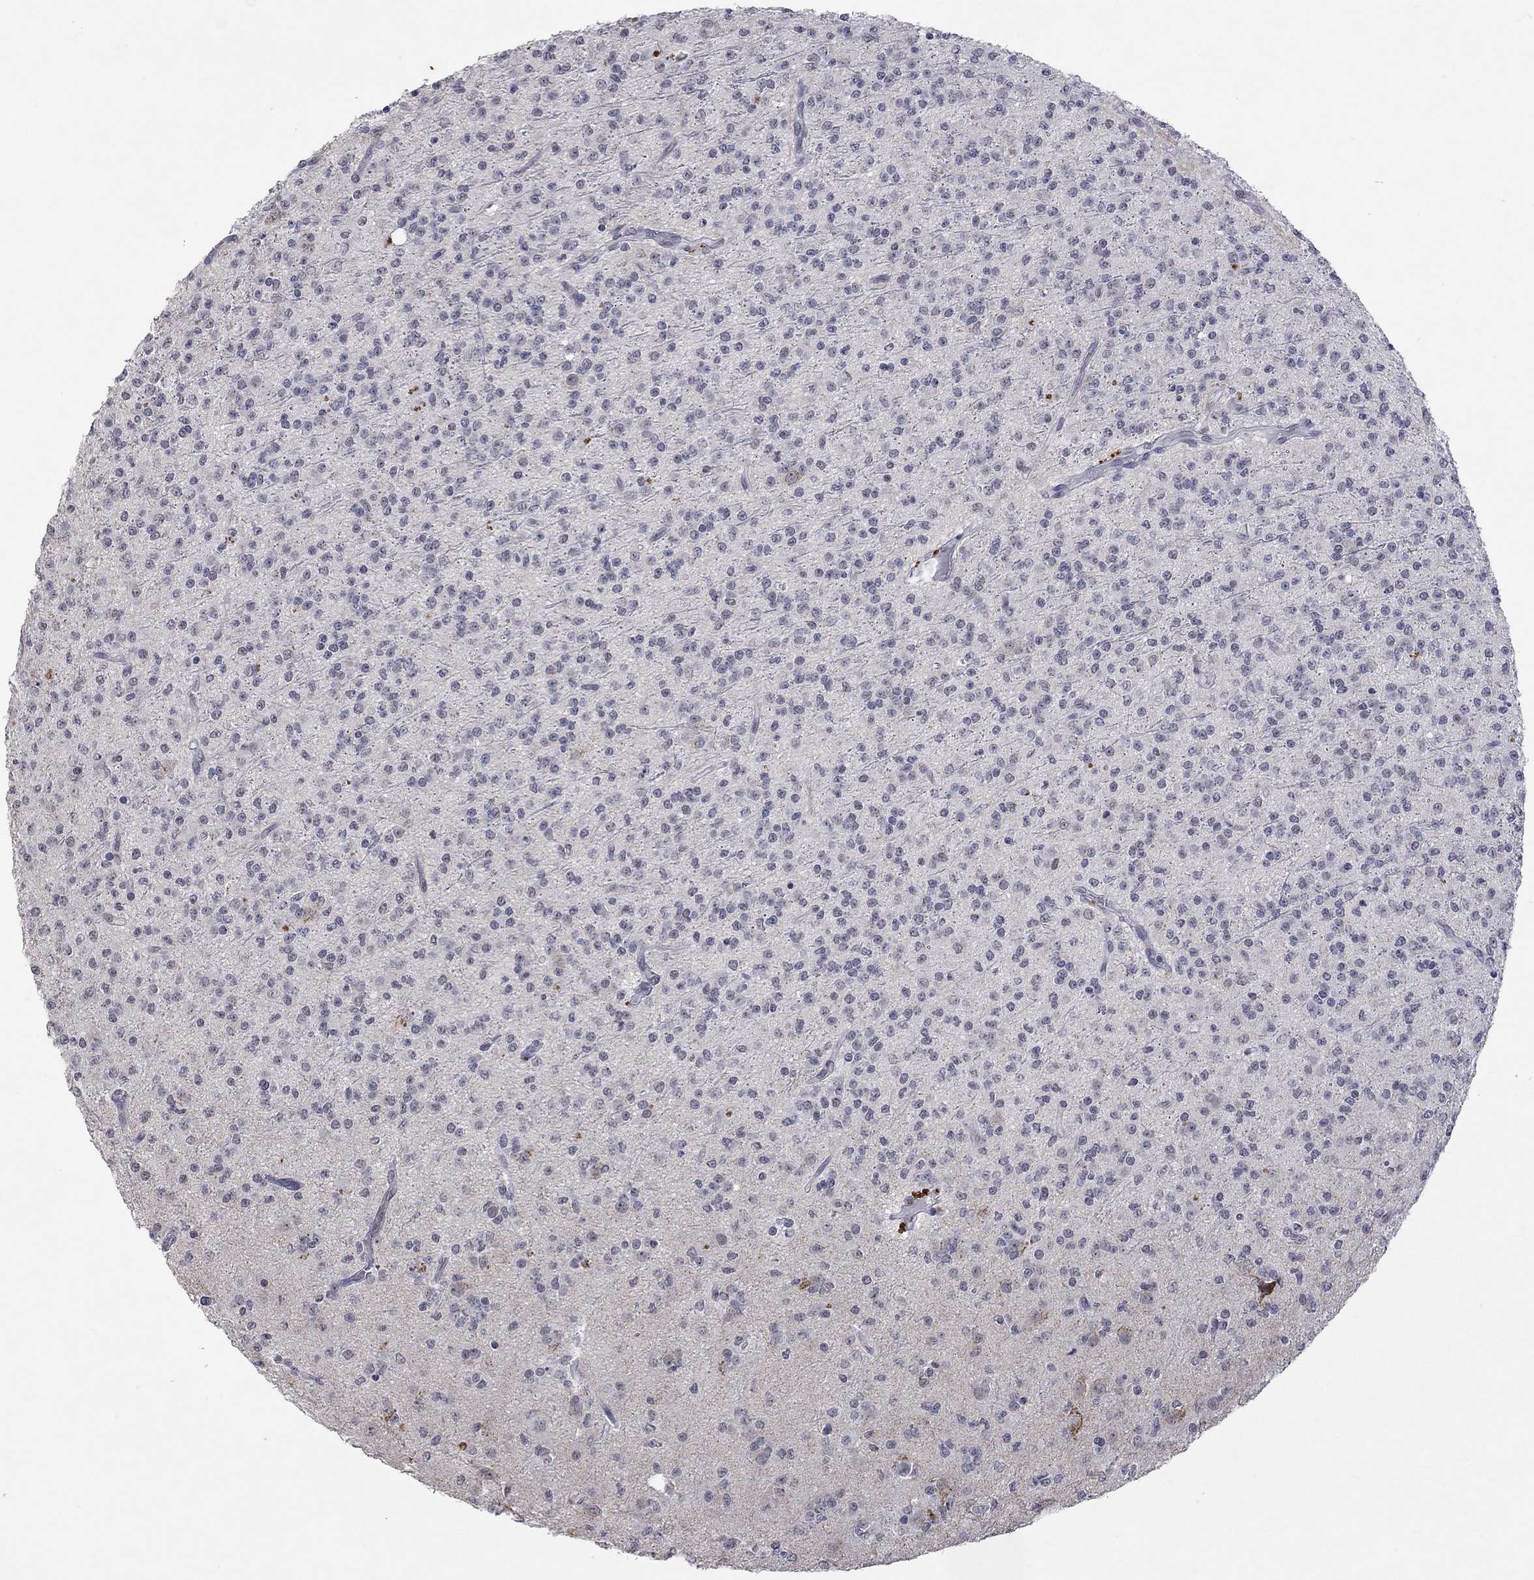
{"staining": {"intensity": "negative", "quantity": "none", "location": "none"}, "tissue": "glioma", "cell_type": "Tumor cells", "image_type": "cancer", "snomed": [{"axis": "morphology", "description": "Glioma, malignant, Low grade"}, {"axis": "topography", "description": "Brain"}], "caption": "IHC image of neoplastic tissue: malignant glioma (low-grade) stained with DAB (3,3'-diaminobenzidine) reveals no significant protein positivity in tumor cells.", "gene": "TMEM143", "patient": {"sex": "male", "age": 27}}